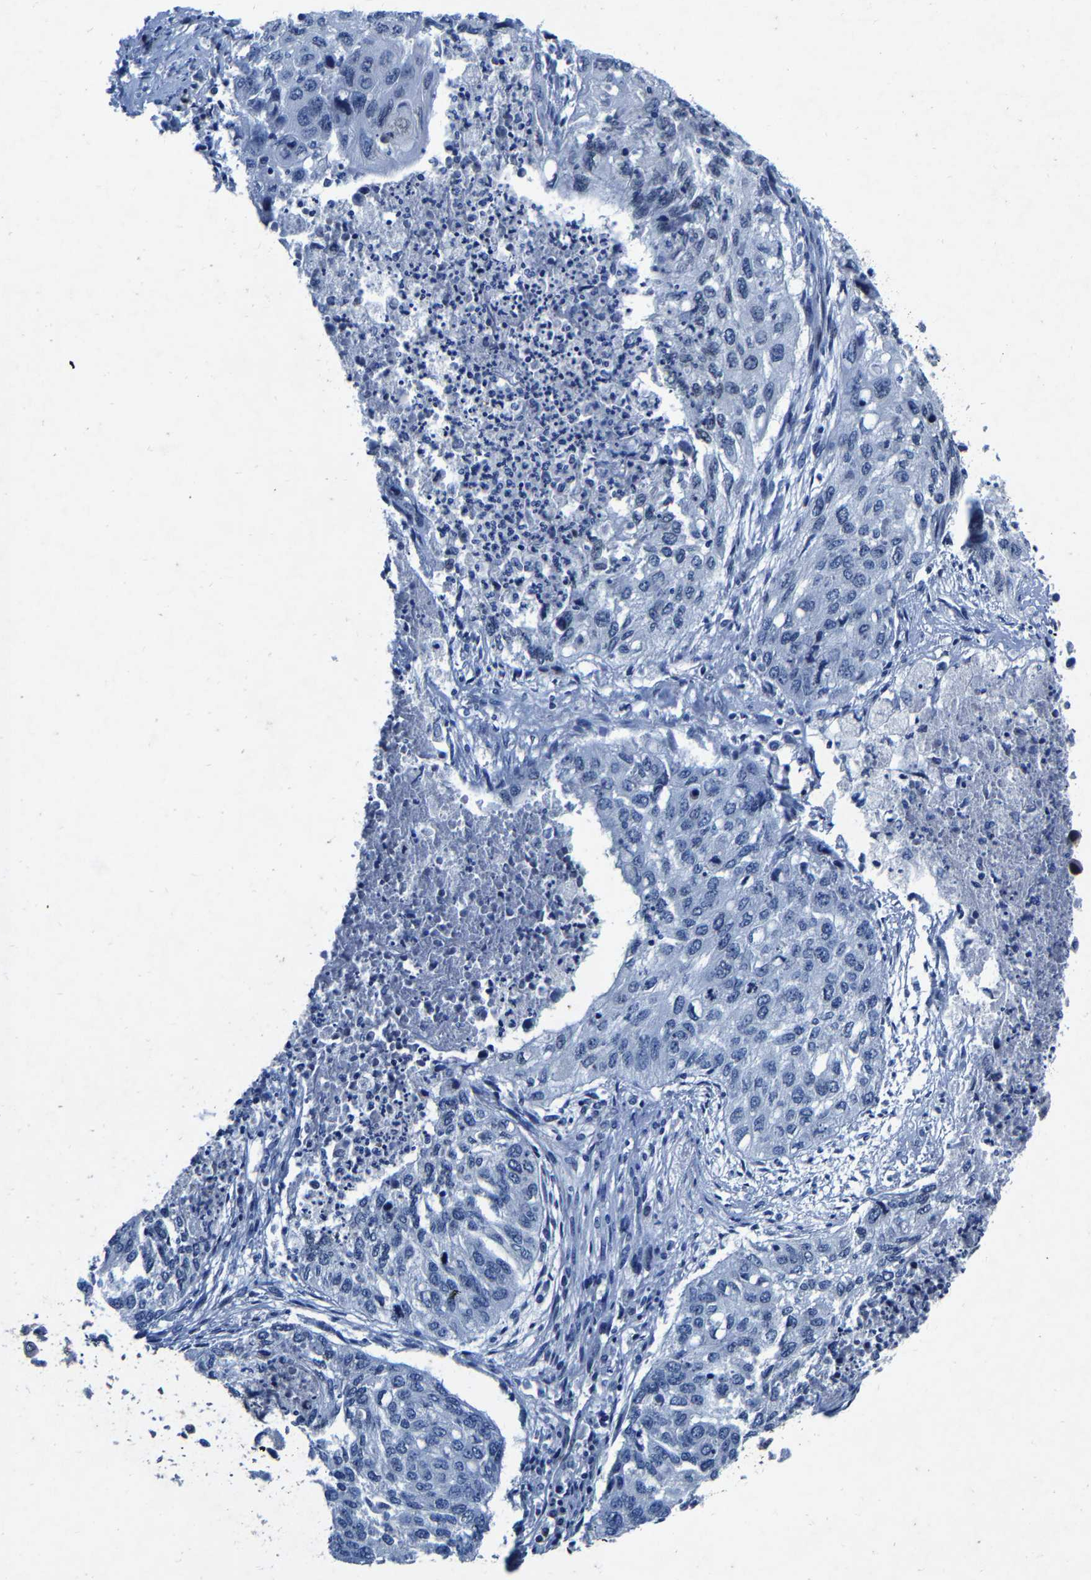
{"staining": {"intensity": "negative", "quantity": "none", "location": "none"}, "tissue": "lung cancer", "cell_type": "Tumor cells", "image_type": "cancer", "snomed": [{"axis": "morphology", "description": "Squamous cell carcinoma, NOS"}, {"axis": "topography", "description": "Lung"}], "caption": "Human lung cancer stained for a protein using immunohistochemistry (IHC) shows no expression in tumor cells.", "gene": "UBN2", "patient": {"sex": "female", "age": 63}}